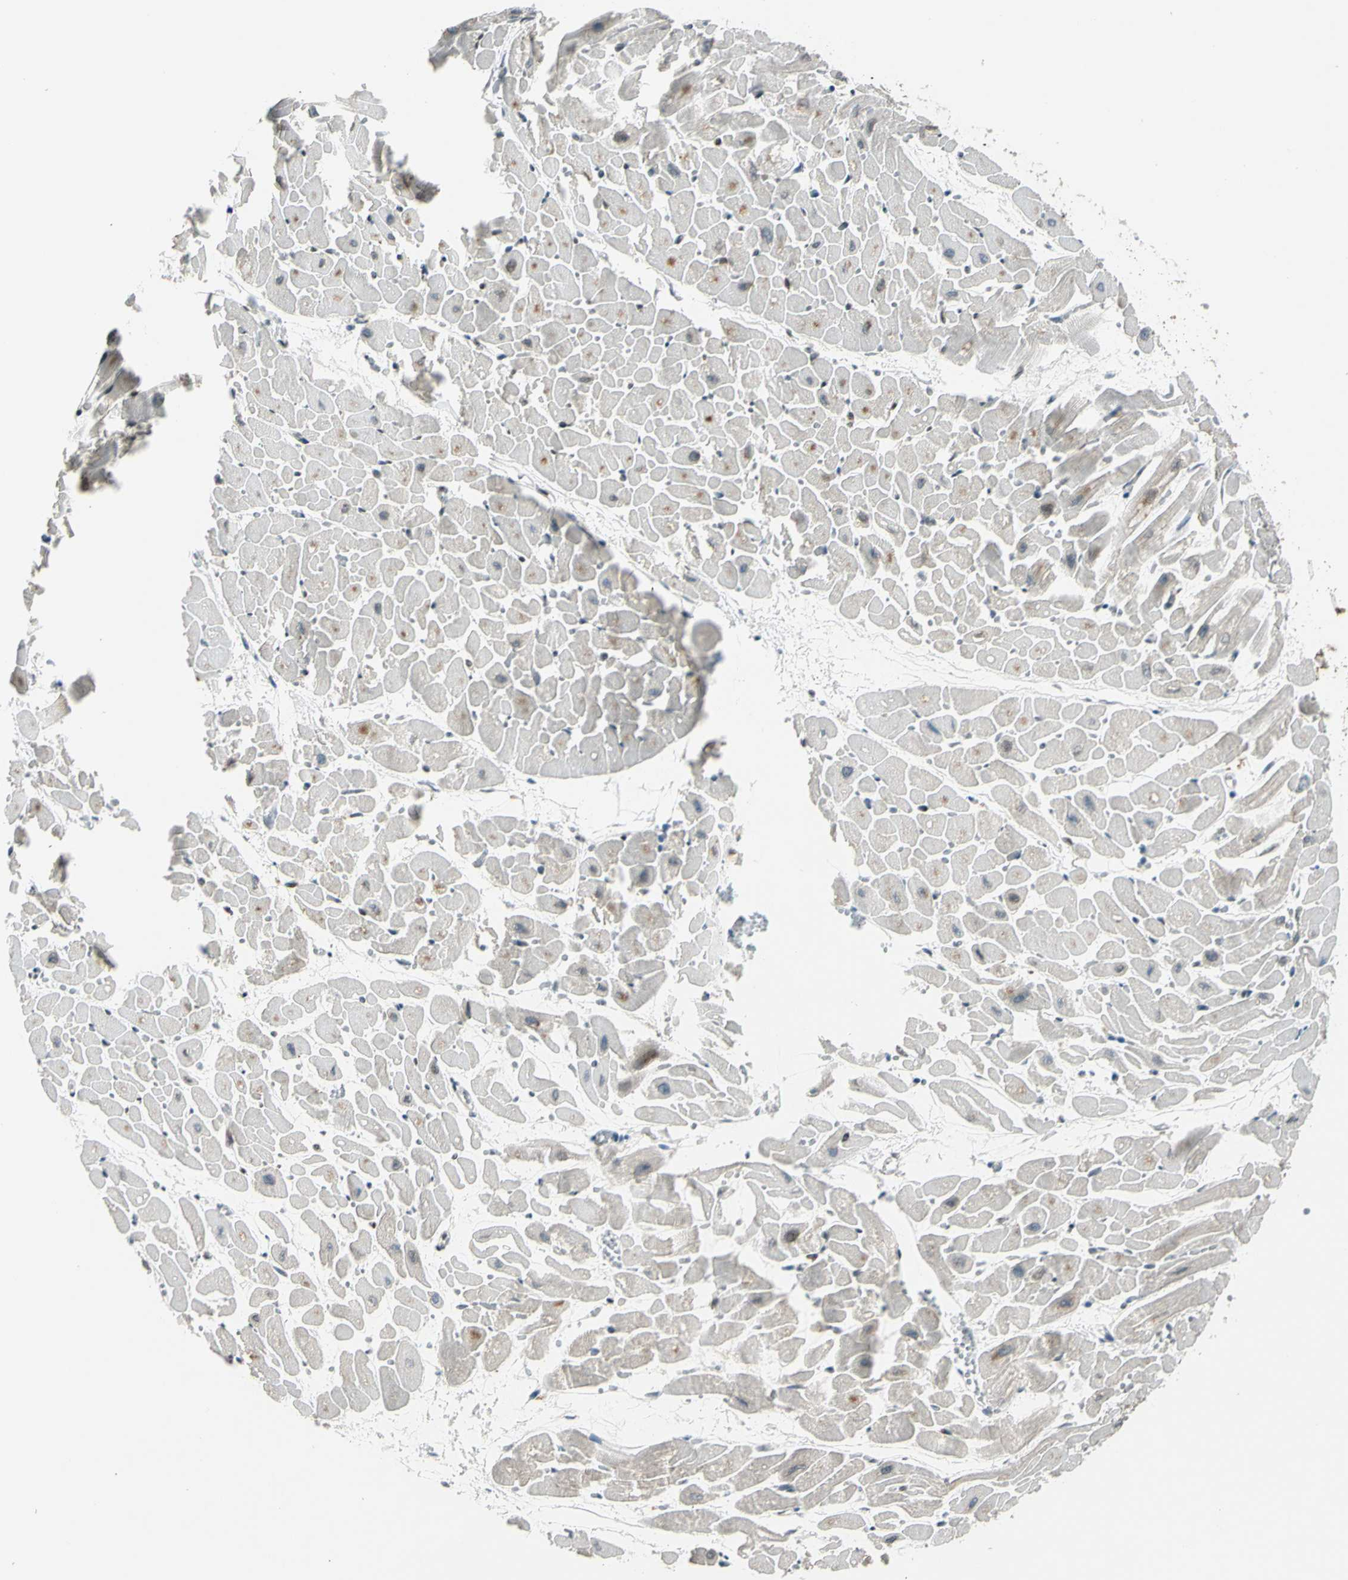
{"staining": {"intensity": "moderate", "quantity": "<25%", "location": "cytoplasmic/membranous"}, "tissue": "heart muscle", "cell_type": "Cardiomyocytes", "image_type": "normal", "snomed": [{"axis": "morphology", "description": "Normal tissue, NOS"}, {"axis": "topography", "description": "Heart"}], "caption": "This photomicrograph exhibits immunohistochemistry staining of unremarkable human heart muscle, with low moderate cytoplasmic/membranous expression in about <25% of cardiomyocytes.", "gene": "PDPN", "patient": {"sex": "male", "age": 45}}